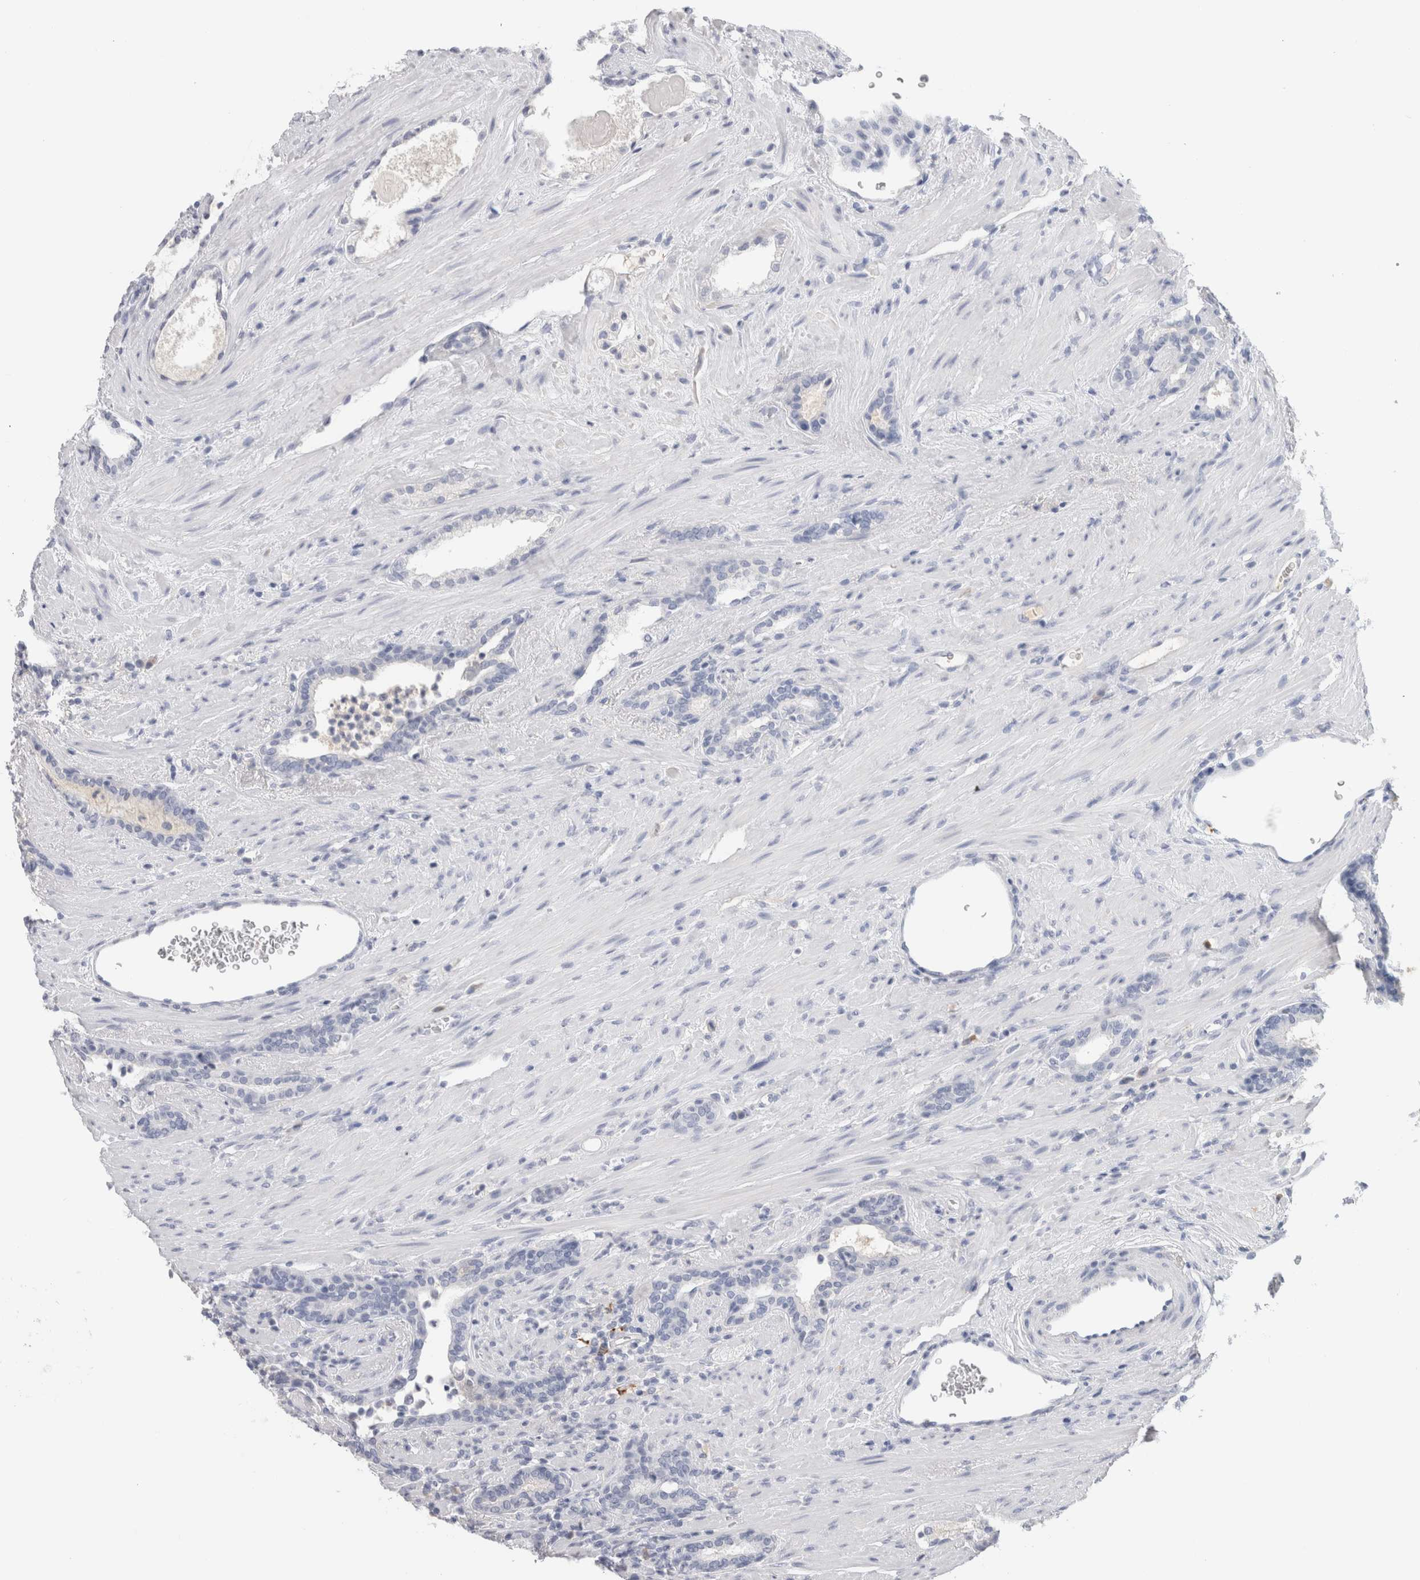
{"staining": {"intensity": "negative", "quantity": "none", "location": "none"}, "tissue": "prostate cancer", "cell_type": "Tumor cells", "image_type": "cancer", "snomed": [{"axis": "morphology", "description": "Adenocarcinoma, High grade"}, {"axis": "topography", "description": "Prostate"}], "caption": "High-grade adenocarcinoma (prostate) was stained to show a protein in brown. There is no significant positivity in tumor cells. (Immunohistochemistry (ihc), brightfield microscopy, high magnification).", "gene": "LAMP3", "patient": {"sex": "male", "age": 71}}